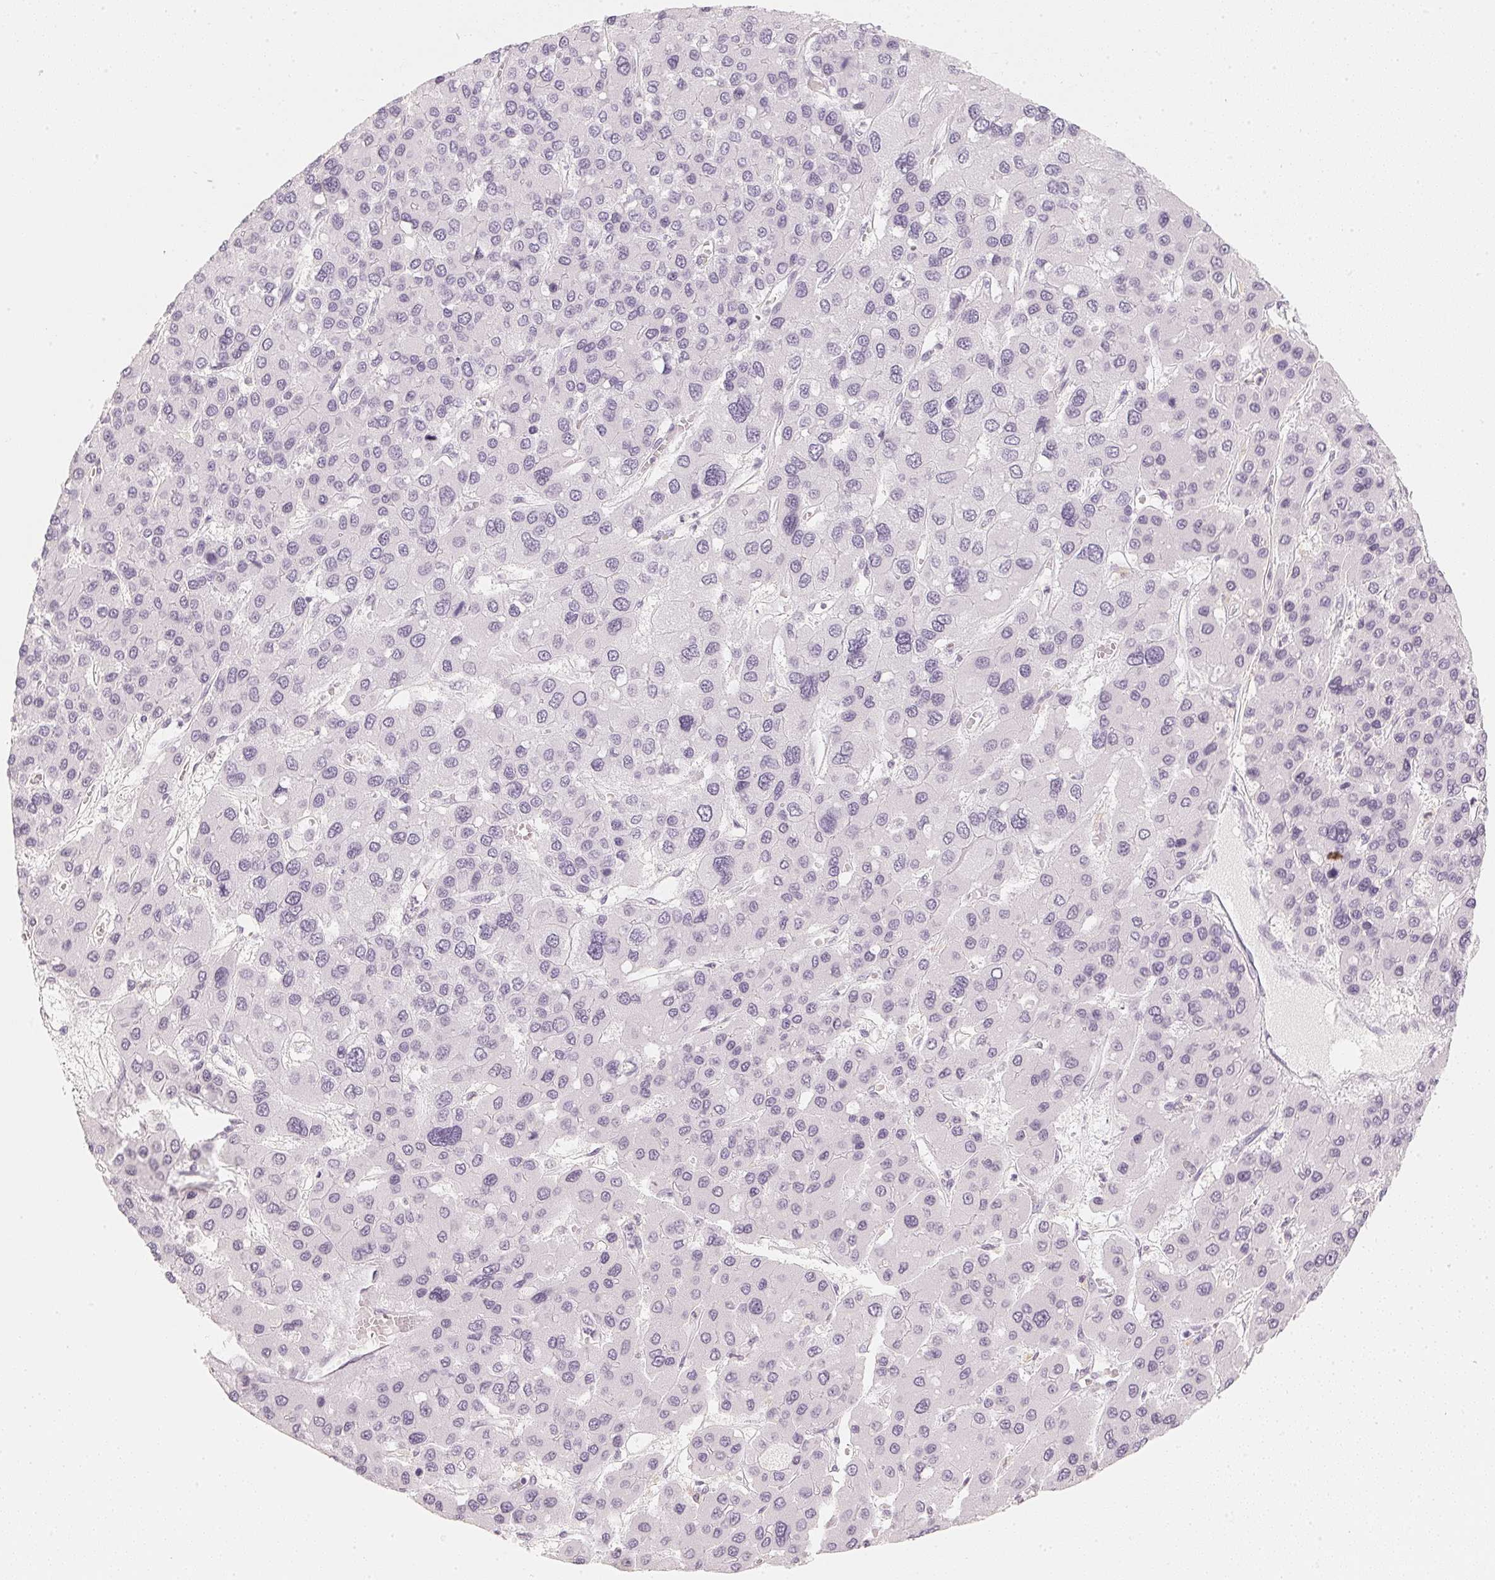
{"staining": {"intensity": "negative", "quantity": "none", "location": "none"}, "tissue": "liver cancer", "cell_type": "Tumor cells", "image_type": "cancer", "snomed": [{"axis": "morphology", "description": "Carcinoma, Hepatocellular, NOS"}, {"axis": "topography", "description": "Liver"}], "caption": "IHC photomicrograph of neoplastic tissue: hepatocellular carcinoma (liver) stained with DAB demonstrates no significant protein staining in tumor cells.", "gene": "SLC22A8", "patient": {"sex": "female", "age": 41}}